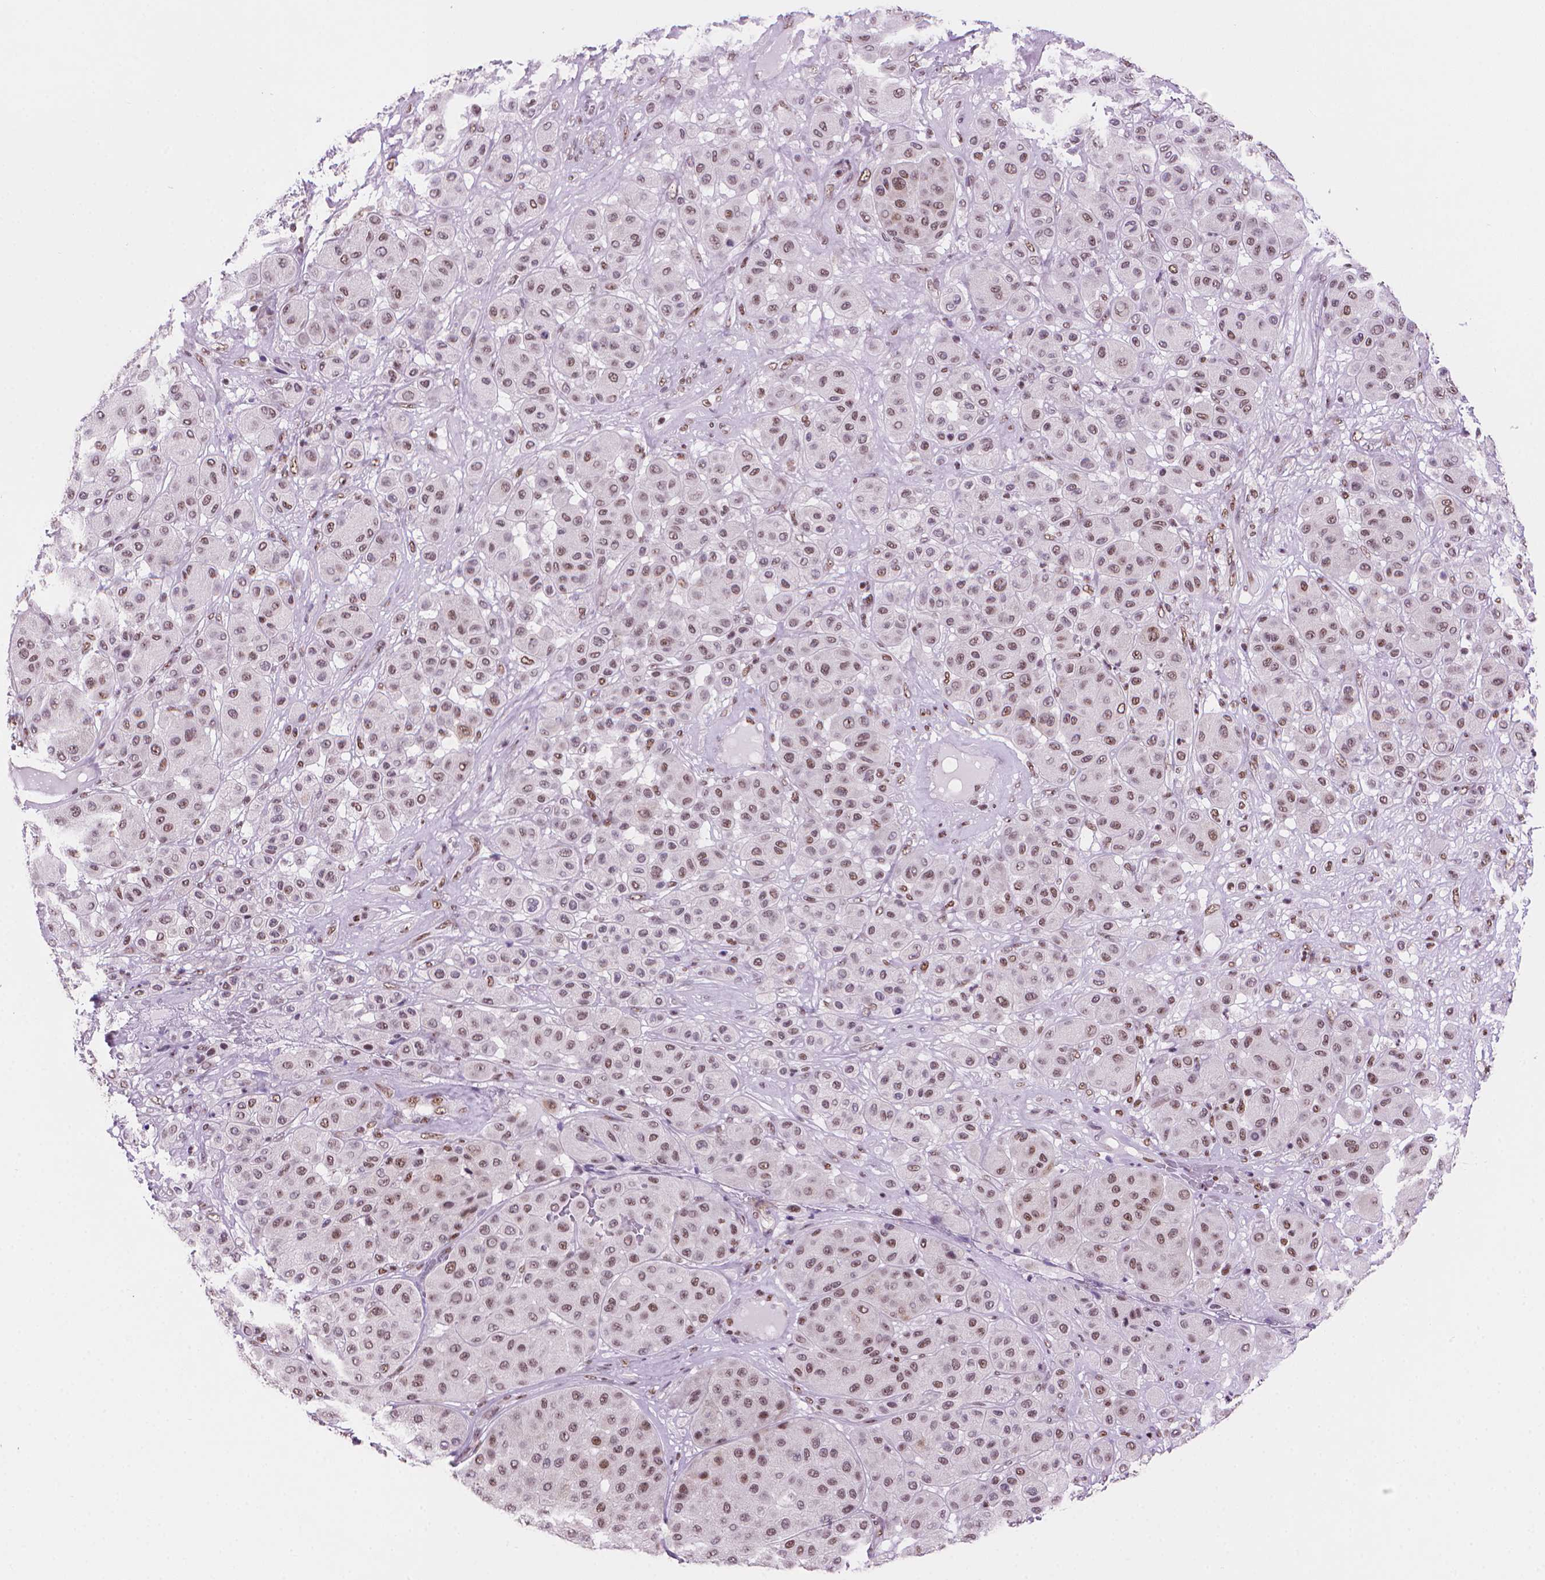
{"staining": {"intensity": "moderate", "quantity": ">75%", "location": "nuclear"}, "tissue": "melanoma", "cell_type": "Tumor cells", "image_type": "cancer", "snomed": [{"axis": "morphology", "description": "Malignant melanoma, Metastatic site"}, {"axis": "topography", "description": "Smooth muscle"}], "caption": "An IHC photomicrograph of neoplastic tissue is shown. Protein staining in brown labels moderate nuclear positivity in melanoma within tumor cells.", "gene": "UBN1", "patient": {"sex": "male", "age": 41}}